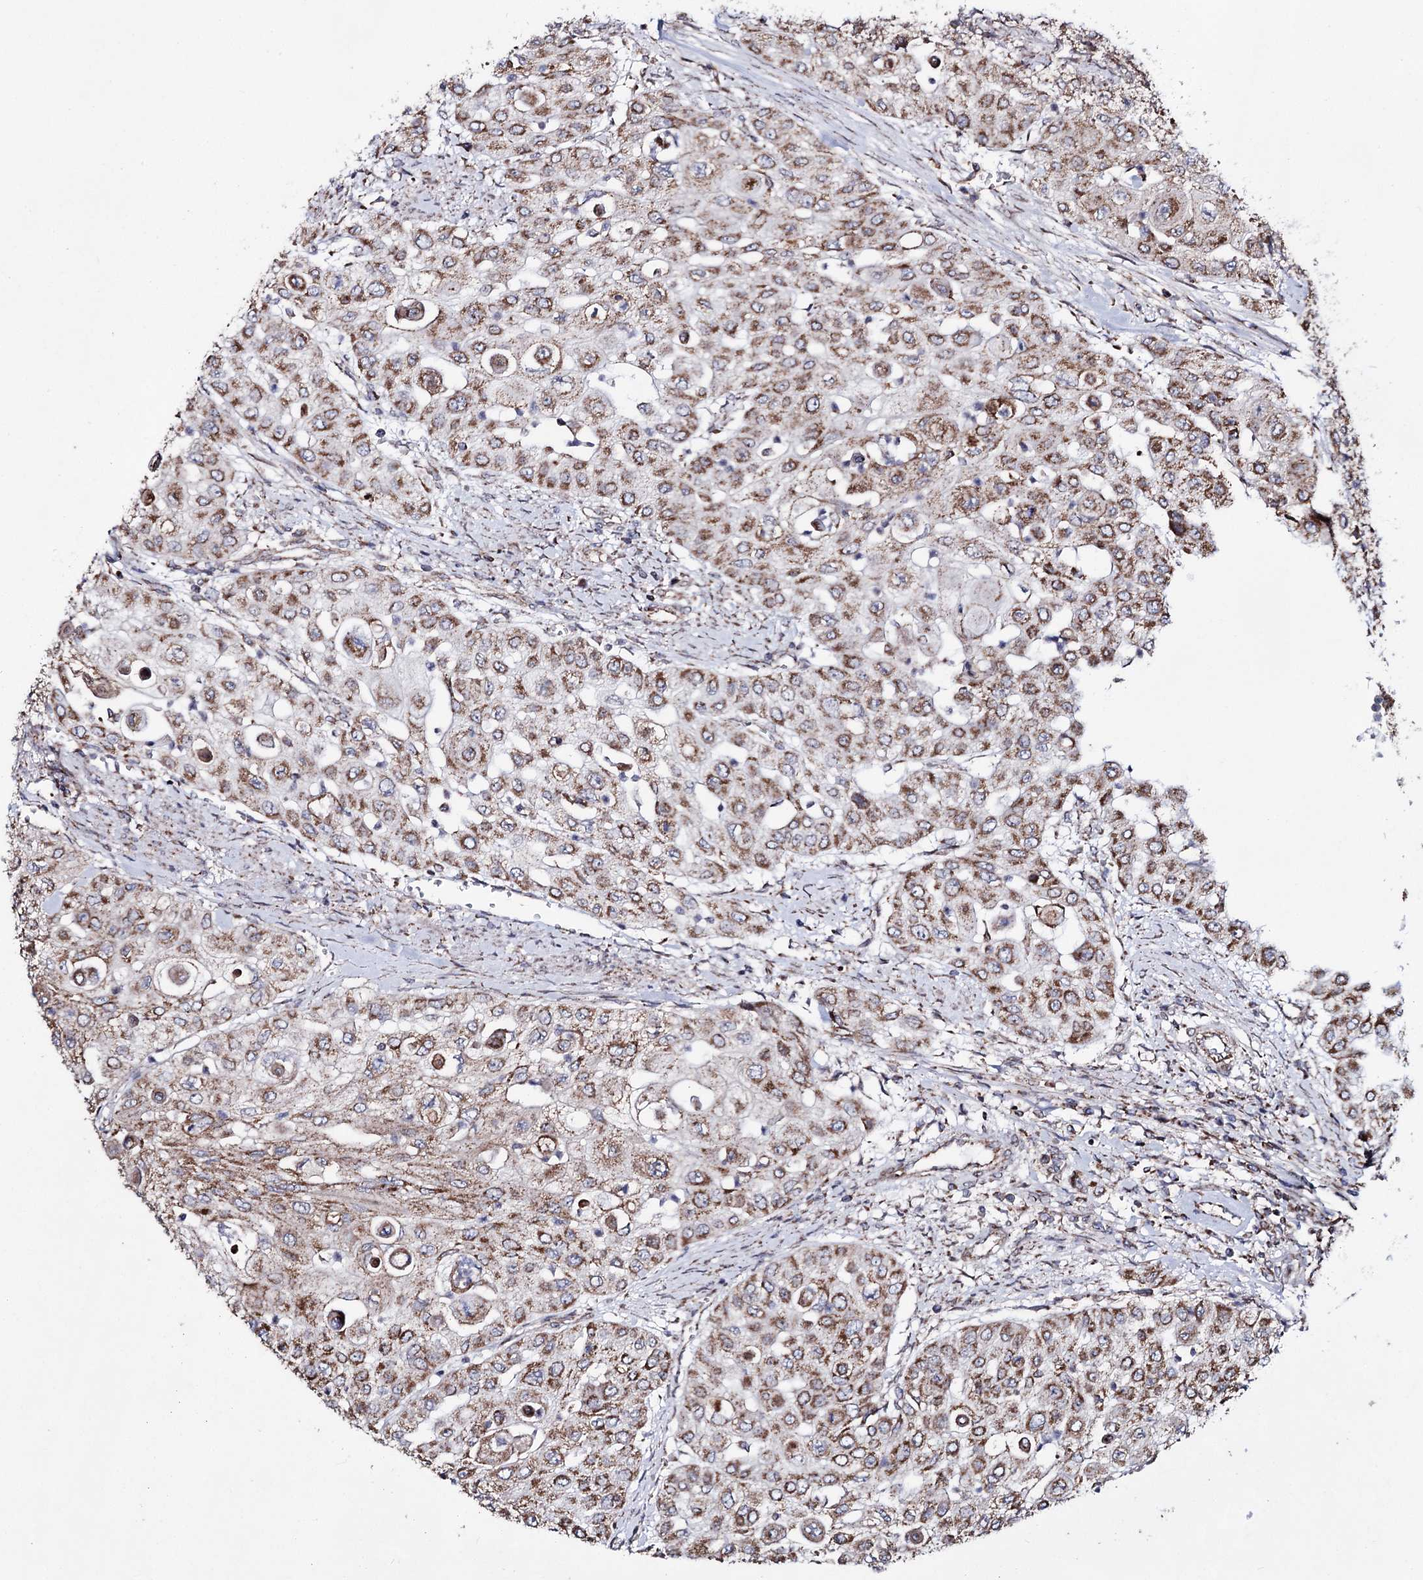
{"staining": {"intensity": "moderate", "quantity": ">75%", "location": "cytoplasmic/membranous"}, "tissue": "urothelial cancer", "cell_type": "Tumor cells", "image_type": "cancer", "snomed": [{"axis": "morphology", "description": "Urothelial carcinoma, High grade"}, {"axis": "topography", "description": "Urinary bladder"}], "caption": "A brown stain highlights moderate cytoplasmic/membranous expression of a protein in high-grade urothelial carcinoma tumor cells.", "gene": "CREB3L4", "patient": {"sex": "female", "age": 79}}